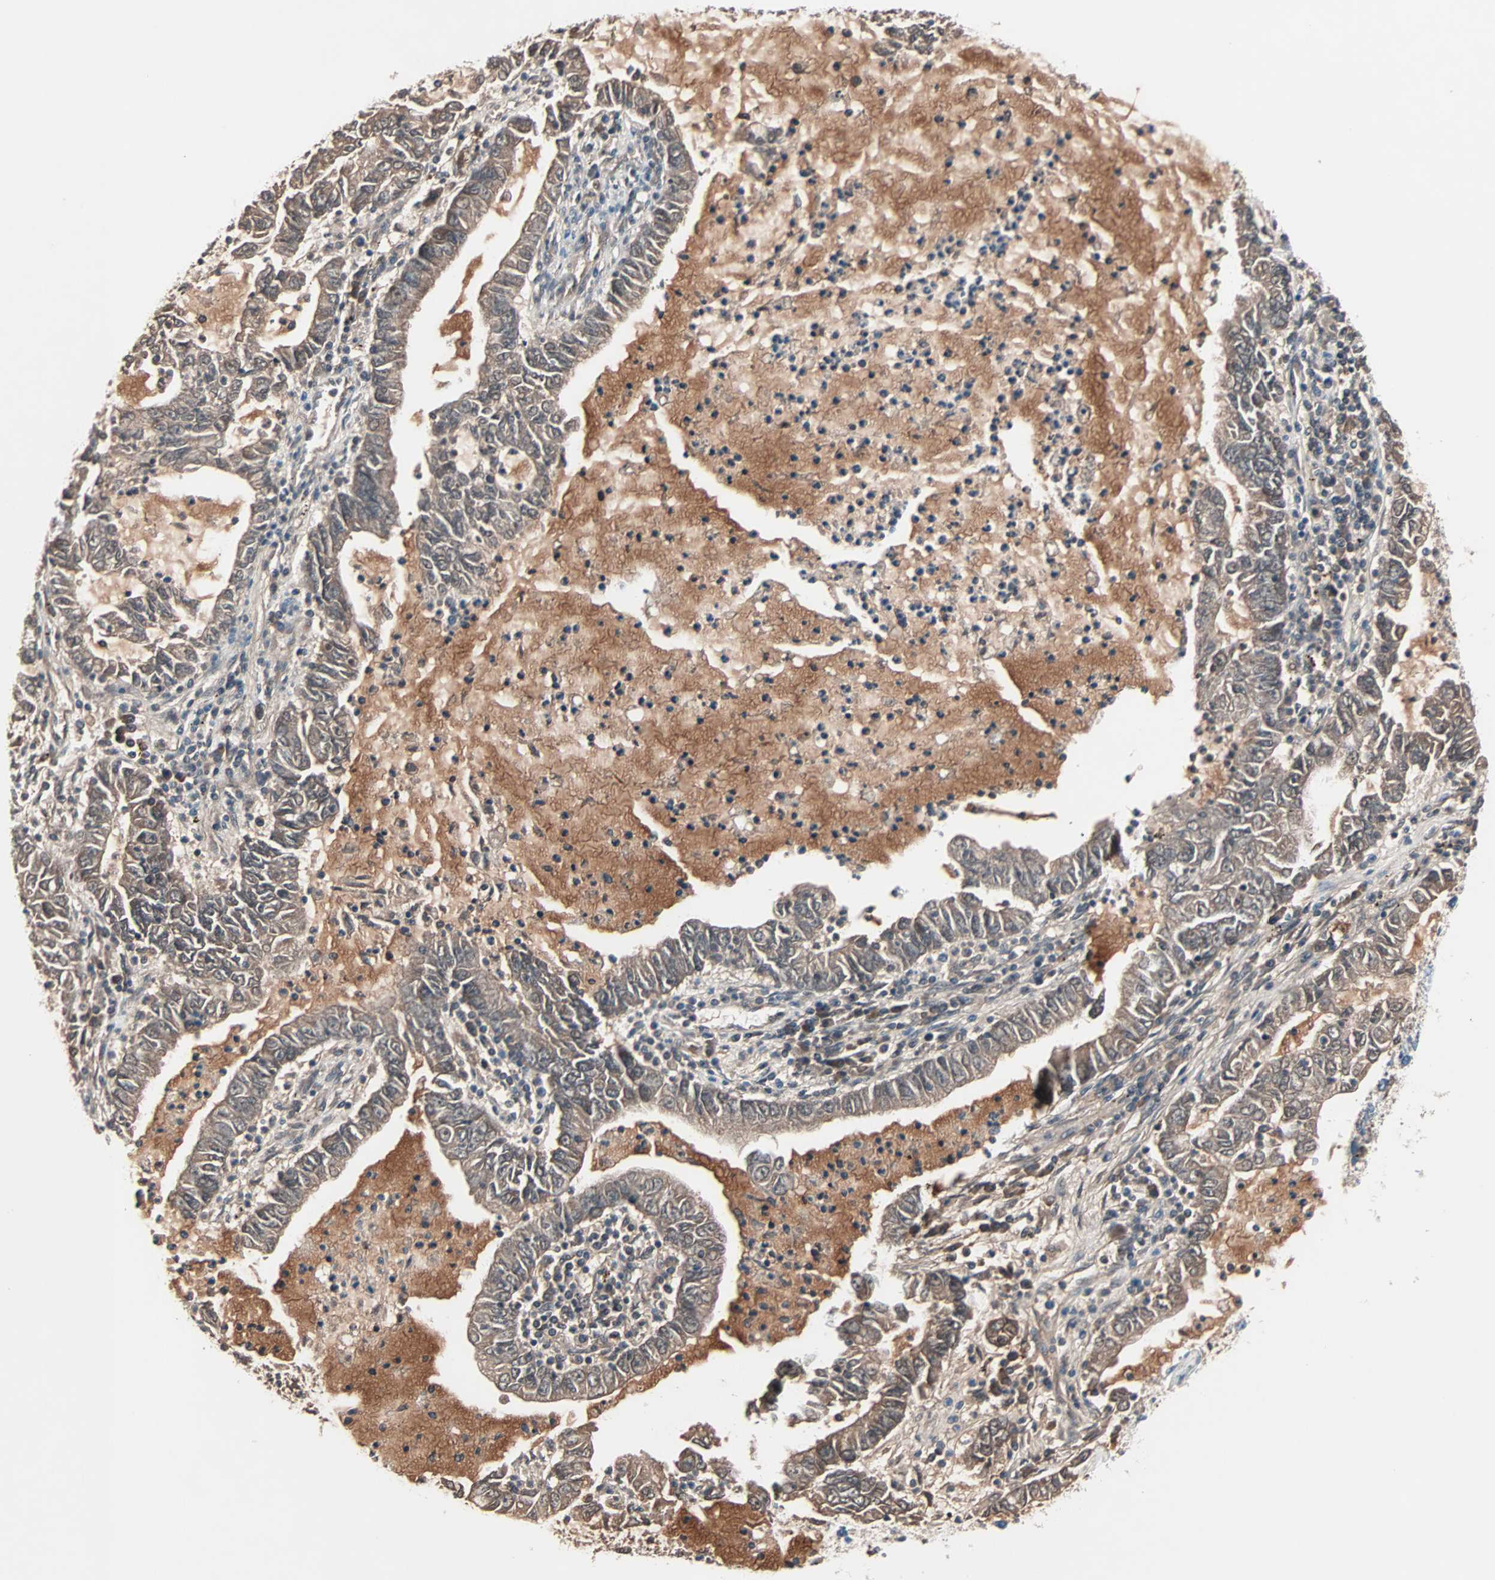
{"staining": {"intensity": "weak", "quantity": ">75%", "location": "cytoplasmic/membranous"}, "tissue": "lung cancer", "cell_type": "Tumor cells", "image_type": "cancer", "snomed": [{"axis": "morphology", "description": "Adenocarcinoma, NOS"}, {"axis": "topography", "description": "Lung"}], "caption": "Immunohistochemistry of human lung cancer (adenocarcinoma) reveals low levels of weak cytoplasmic/membranous expression in about >75% of tumor cells.", "gene": "CAD", "patient": {"sex": "female", "age": 51}}